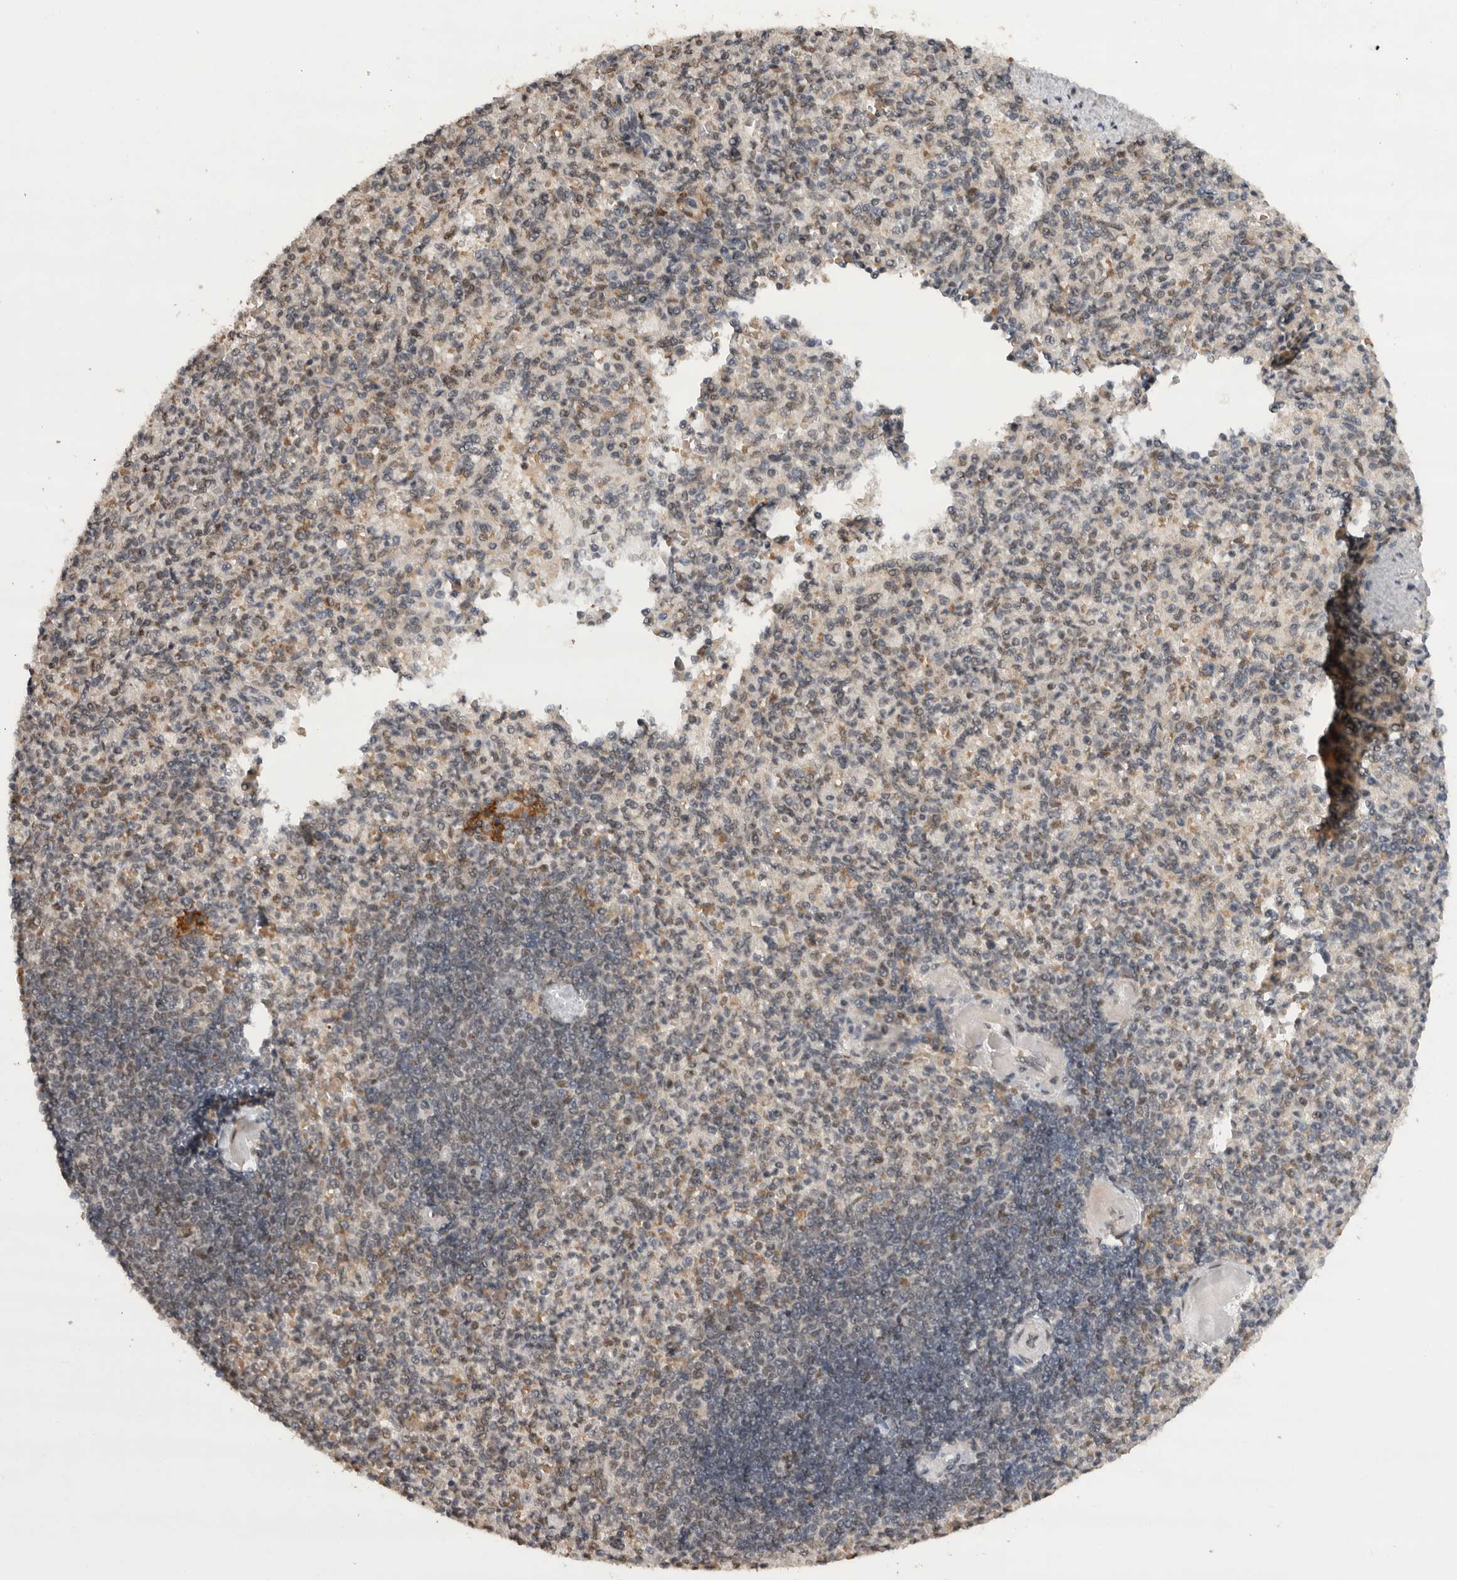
{"staining": {"intensity": "moderate", "quantity": "<25%", "location": "cytoplasmic/membranous,nuclear"}, "tissue": "spleen", "cell_type": "Cells in red pulp", "image_type": "normal", "snomed": [{"axis": "morphology", "description": "Normal tissue, NOS"}, {"axis": "topography", "description": "Spleen"}], "caption": "This is a photomicrograph of immunohistochemistry staining of benign spleen, which shows moderate expression in the cytoplasmic/membranous,nuclear of cells in red pulp.", "gene": "PPP1R10", "patient": {"sex": "female", "age": 74}}